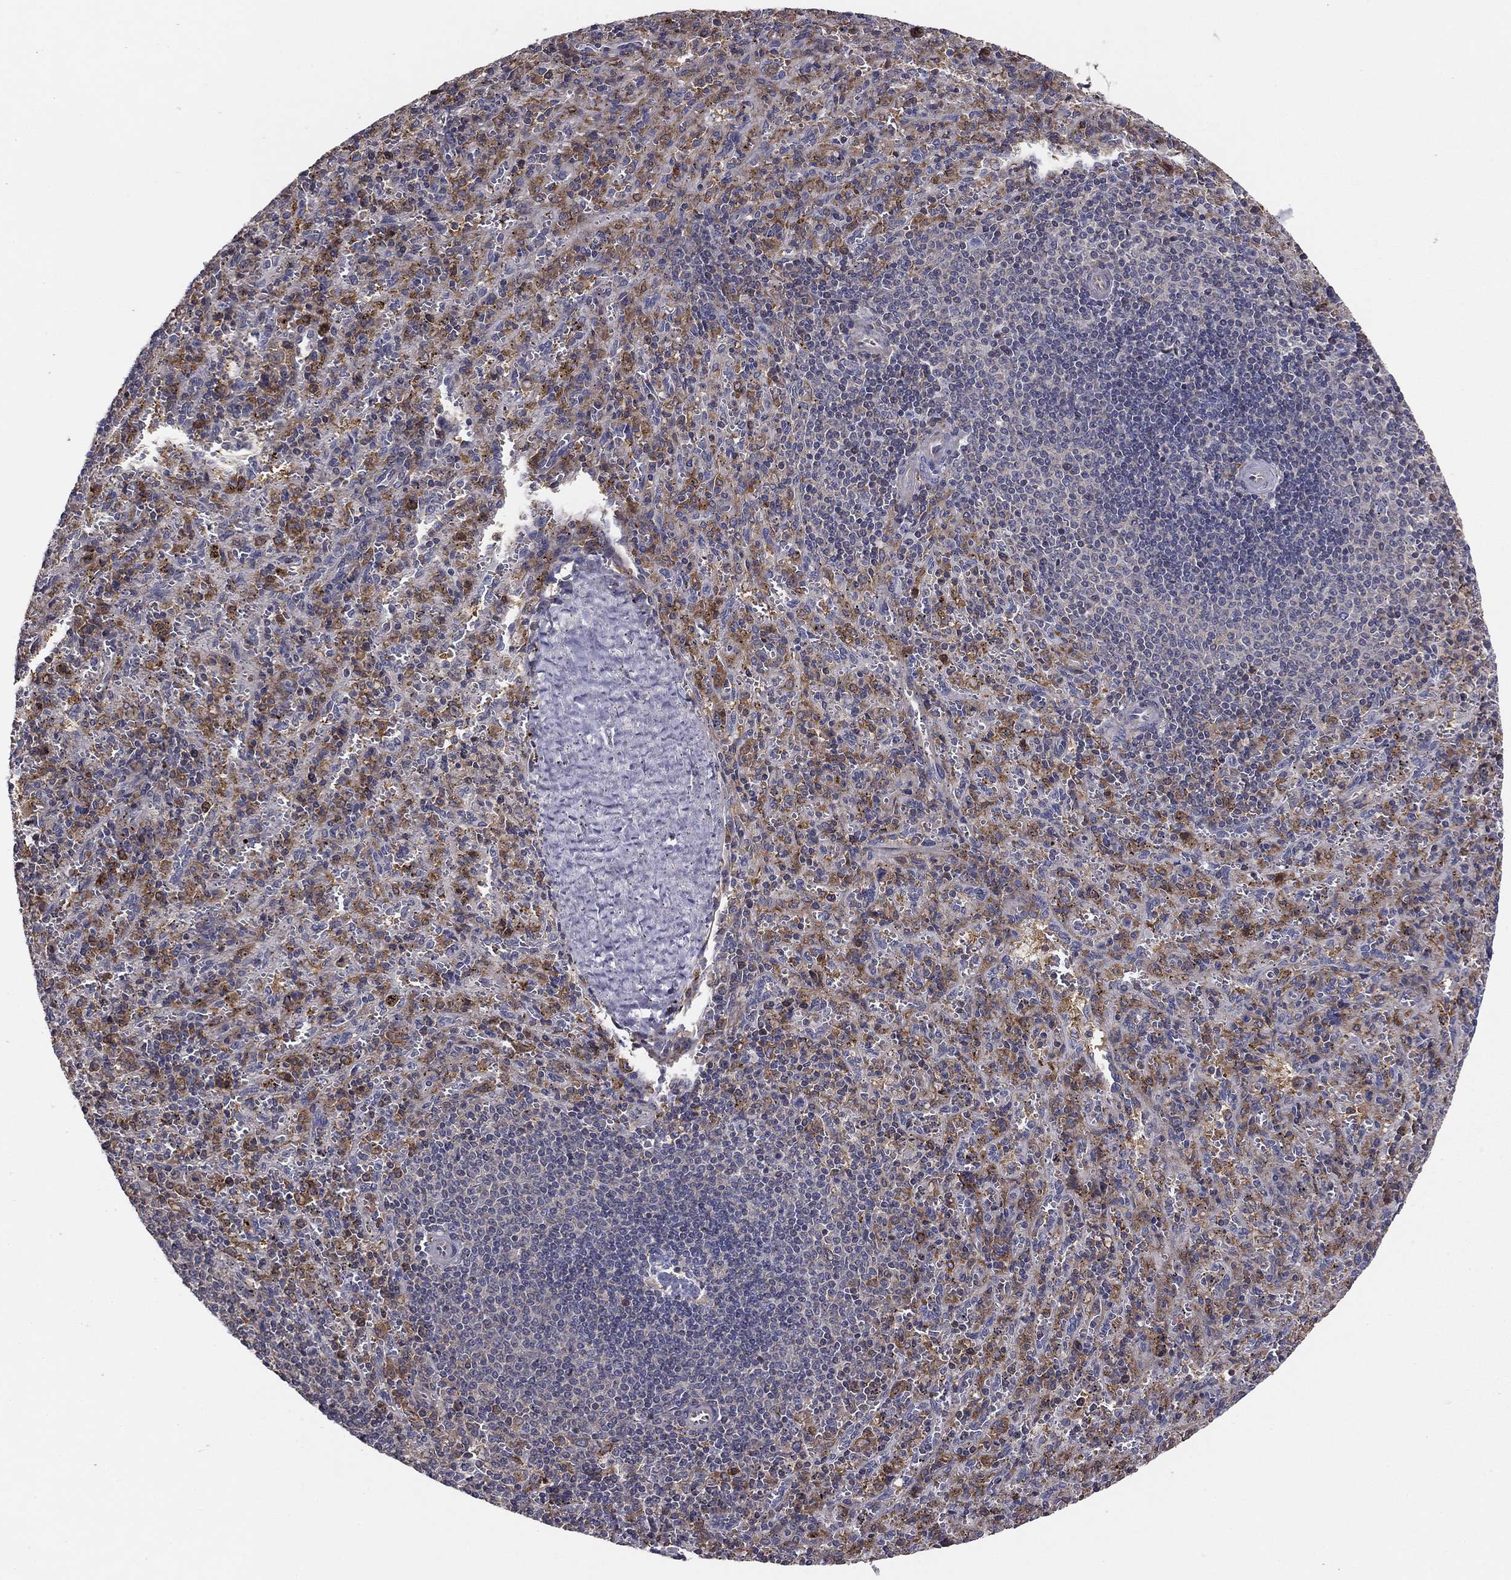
{"staining": {"intensity": "strong", "quantity": ">75%", "location": "cytoplasmic/membranous"}, "tissue": "spleen", "cell_type": "Cells in red pulp", "image_type": "normal", "snomed": [{"axis": "morphology", "description": "Normal tissue, NOS"}, {"axis": "topography", "description": "Spleen"}], "caption": "Immunohistochemistry (IHC) of unremarkable spleen exhibits high levels of strong cytoplasmic/membranous expression in about >75% of cells in red pulp. (Stains: DAB in brown, nuclei in blue, Microscopy: brightfield microscopy at high magnification).", "gene": "PLCB2", "patient": {"sex": "male", "age": 57}}